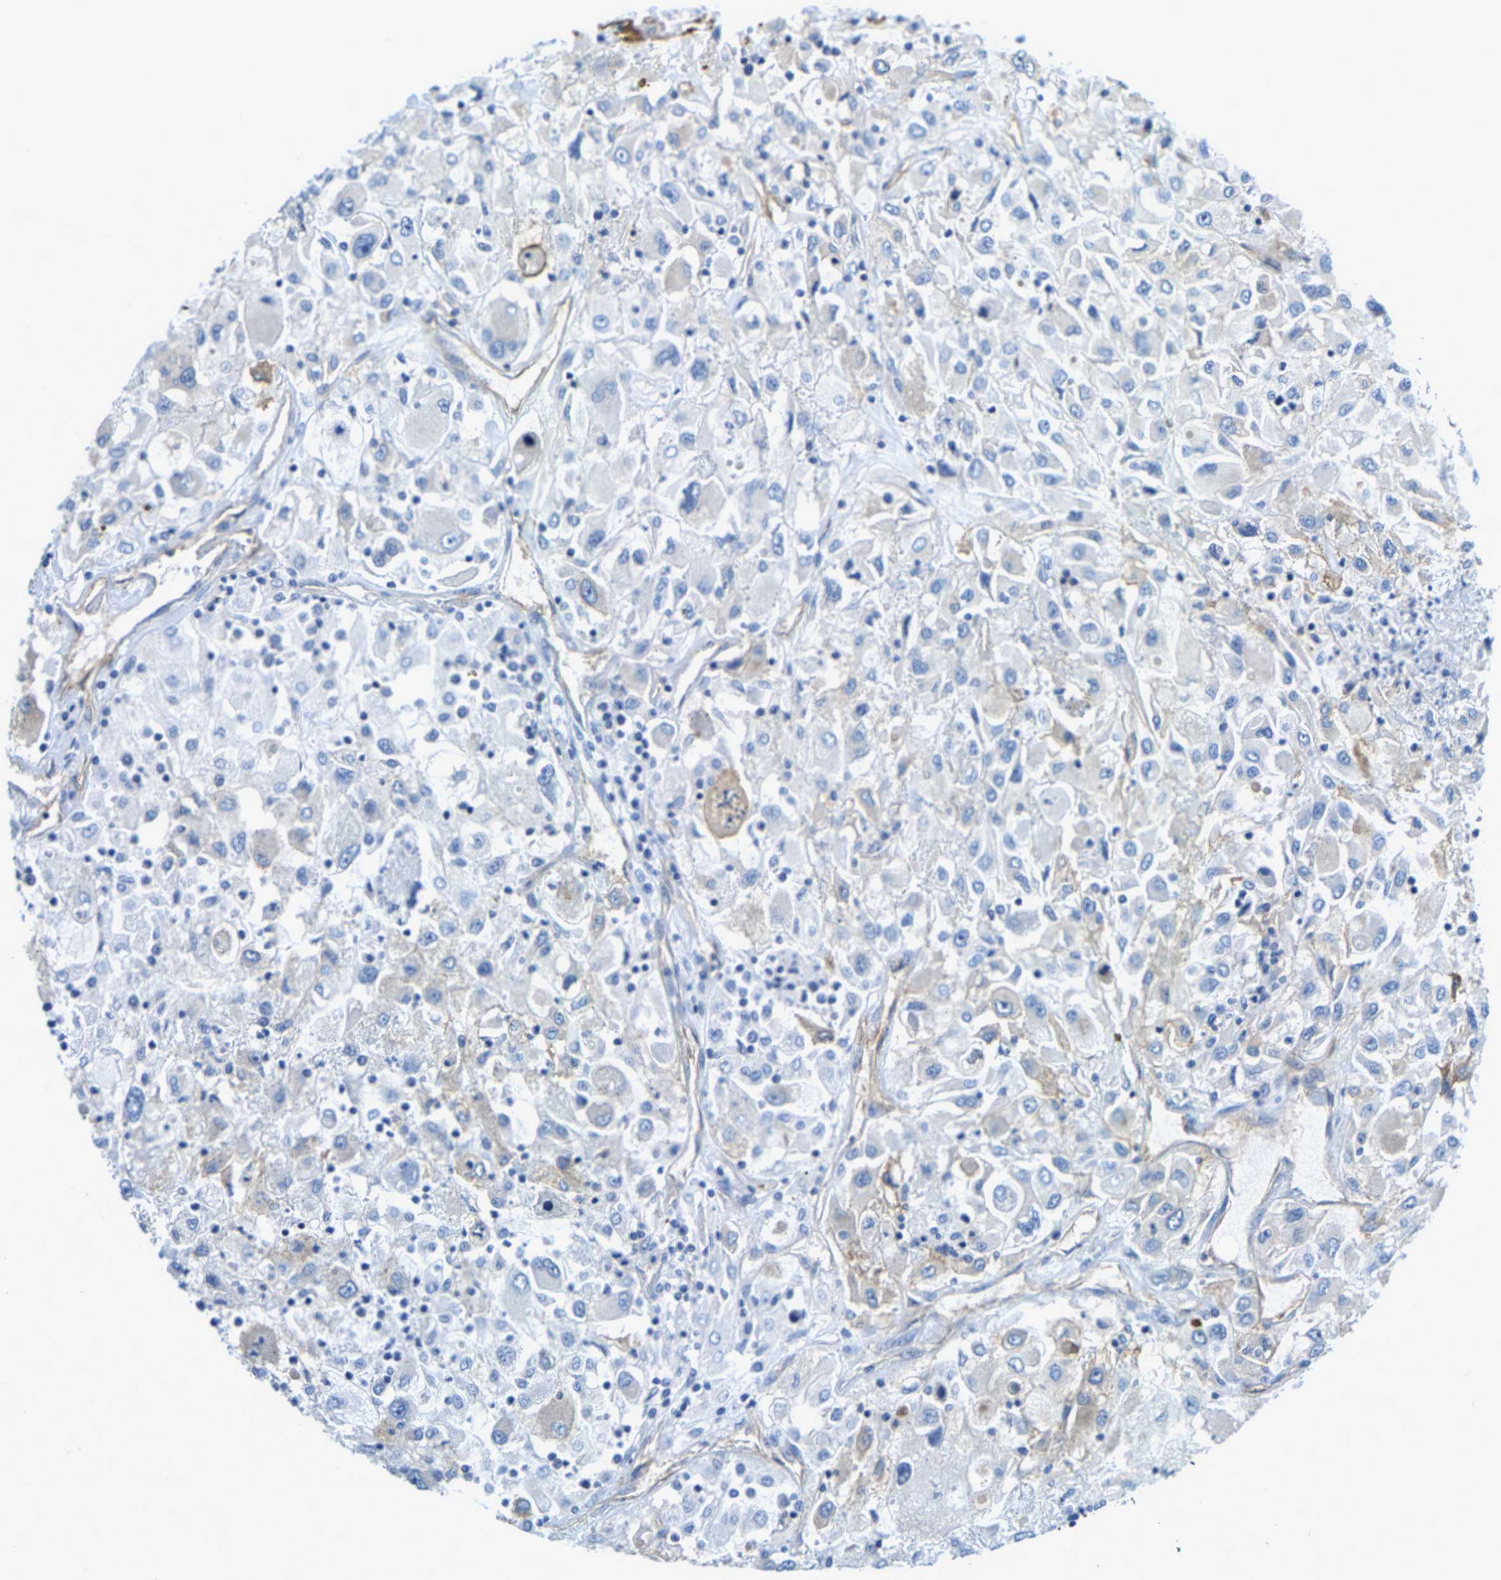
{"staining": {"intensity": "negative", "quantity": "none", "location": "none"}, "tissue": "renal cancer", "cell_type": "Tumor cells", "image_type": "cancer", "snomed": [{"axis": "morphology", "description": "Adenocarcinoma, NOS"}, {"axis": "topography", "description": "Kidney"}], "caption": "The immunohistochemistry (IHC) micrograph has no significant staining in tumor cells of renal adenocarcinoma tissue.", "gene": "ITGA2", "patient": {"sex": "female", "age": 52}}